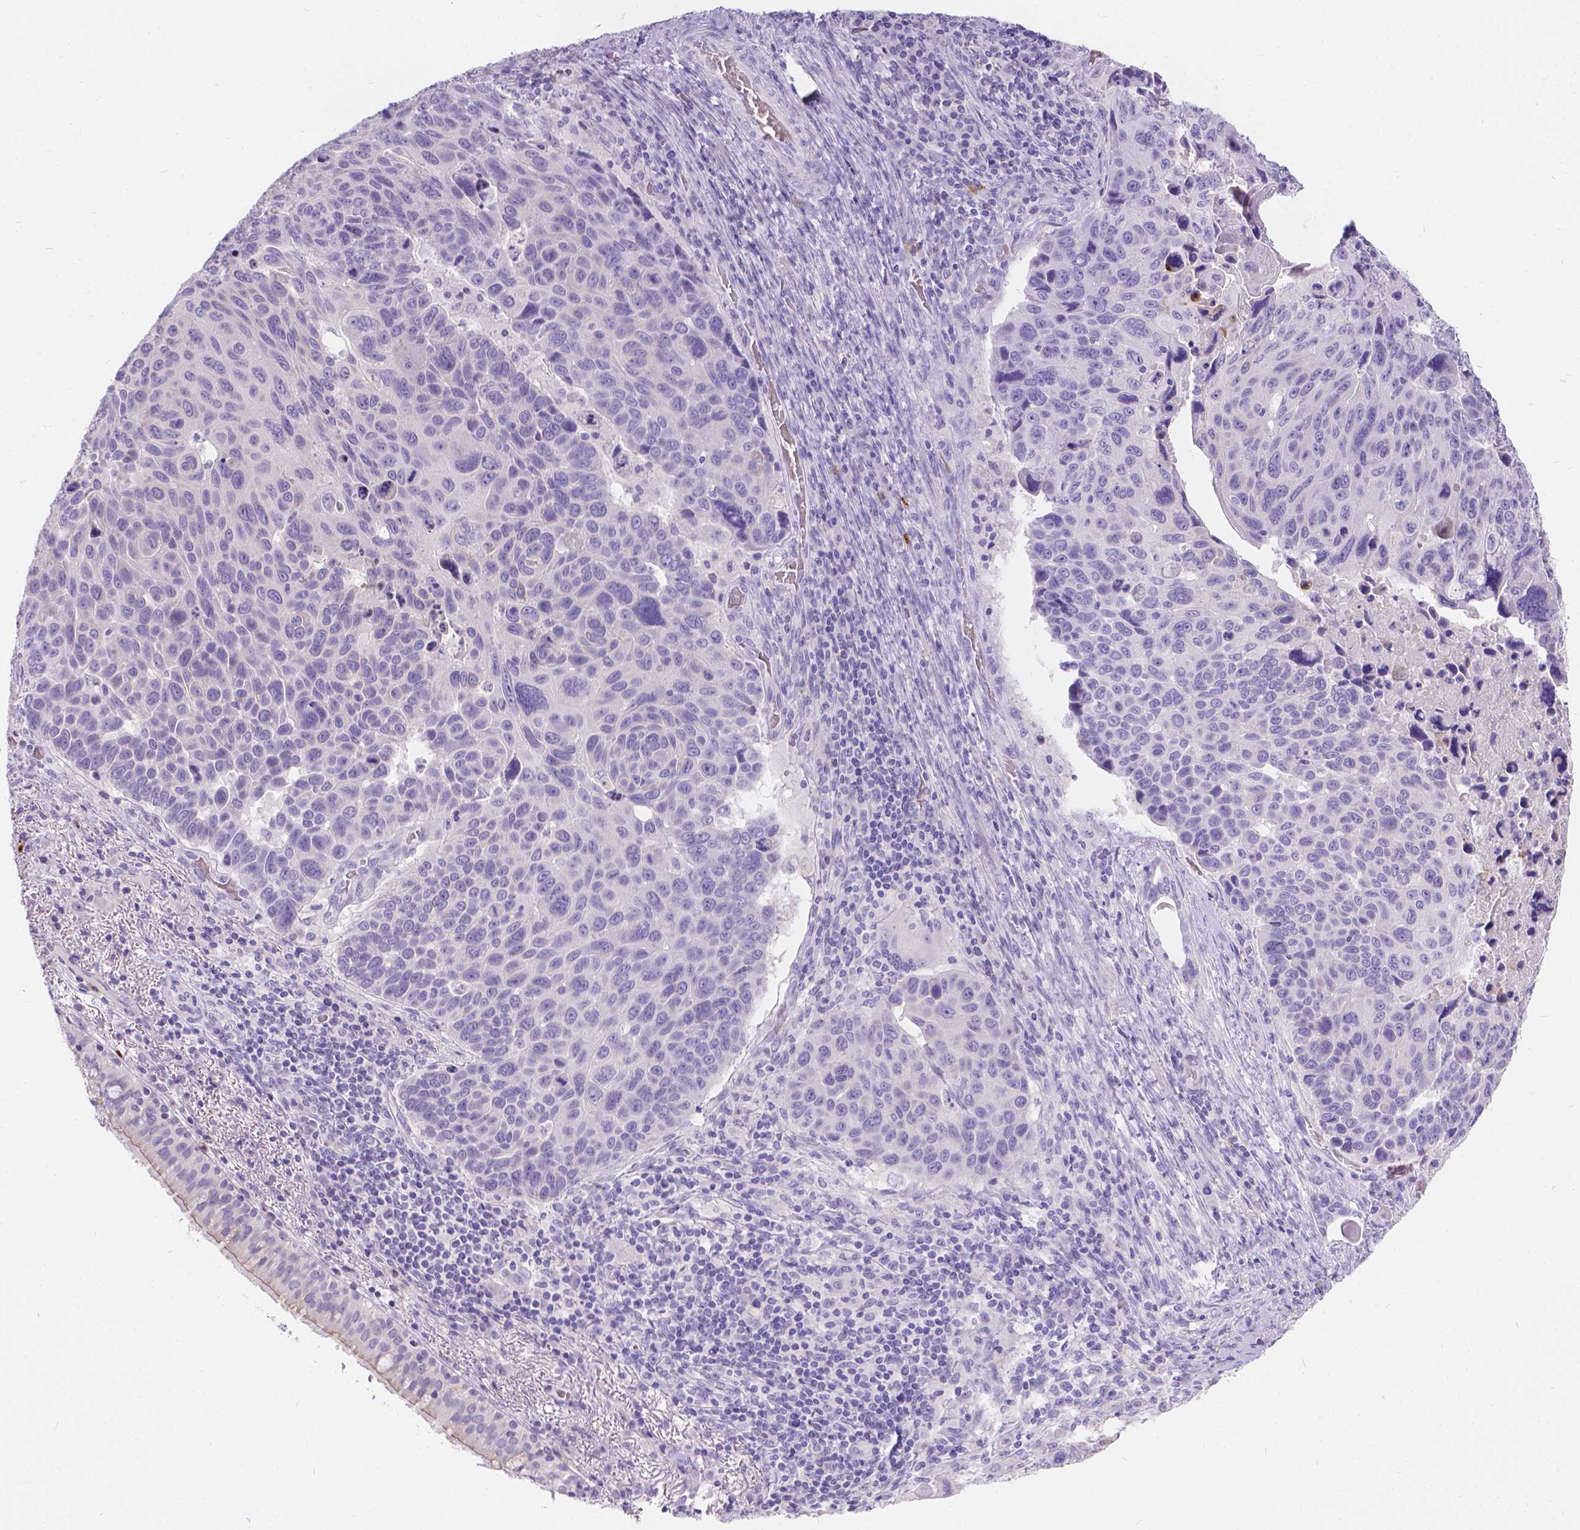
{"staining": {"intensity": "negative", "quantity": "none", "location": "none"}, "tissue": "lung cancer", "cell_type": "Tumor cells", "image_type": "cancer", "snomed": [{"axis": "morphology", "description": "Squamous cell carcinoma, NOS"}, {"axis": "topography", "description": "Lung"}], "caption": "There is no significant staining in tumor cells of lung squamous cell carcinoma.", "gene": "GNRHR", "patient": {"sex": "male", "age": 68}}